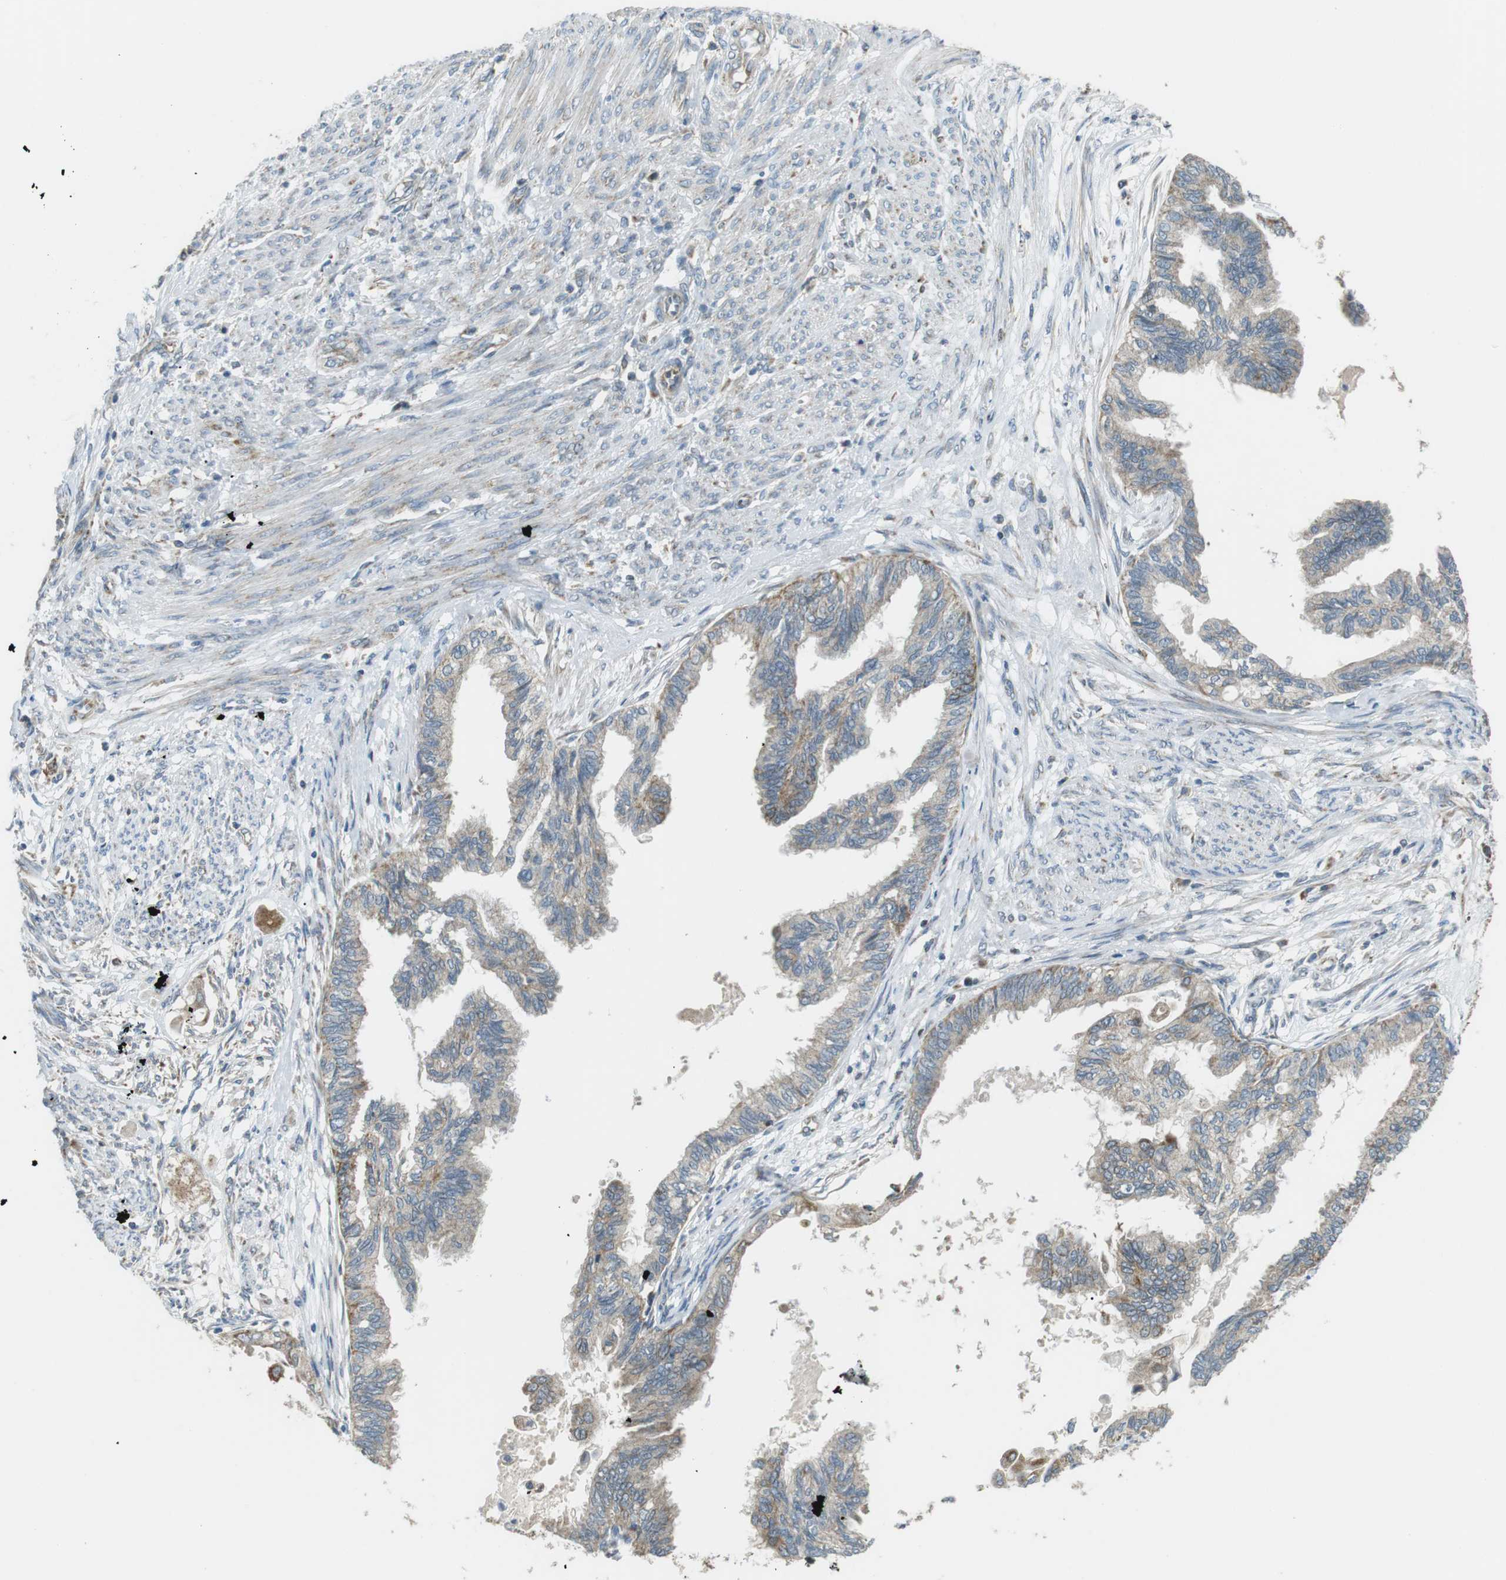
{"staining": {"intensity": "moderate", "quantity": "<25%", "location": "cytoplasmic/membranous"}, "tissue": "cervical cancer", "cell_type": "Tumor cells", "image_type": "cancer", "snomed": [{"axis": "morphology", "description": "Normal tissue, NOS"}, {"axis": "morphology", "description": "Adenocarcinoma, NOS"}, {"axis": "topography", "description": "Cervix"}, {"axis": "topography", "description": "Endometrium"}], "caption": "High-power microscopy captured an immunohistochemistry photomicrograph of adenocarcinoma (cervical), revealing moderate cytoplasmic/membranous staining in about <25% of tumor cells.", "gene": "BACE1", "patient": {"sex": "female", "age": 86}}